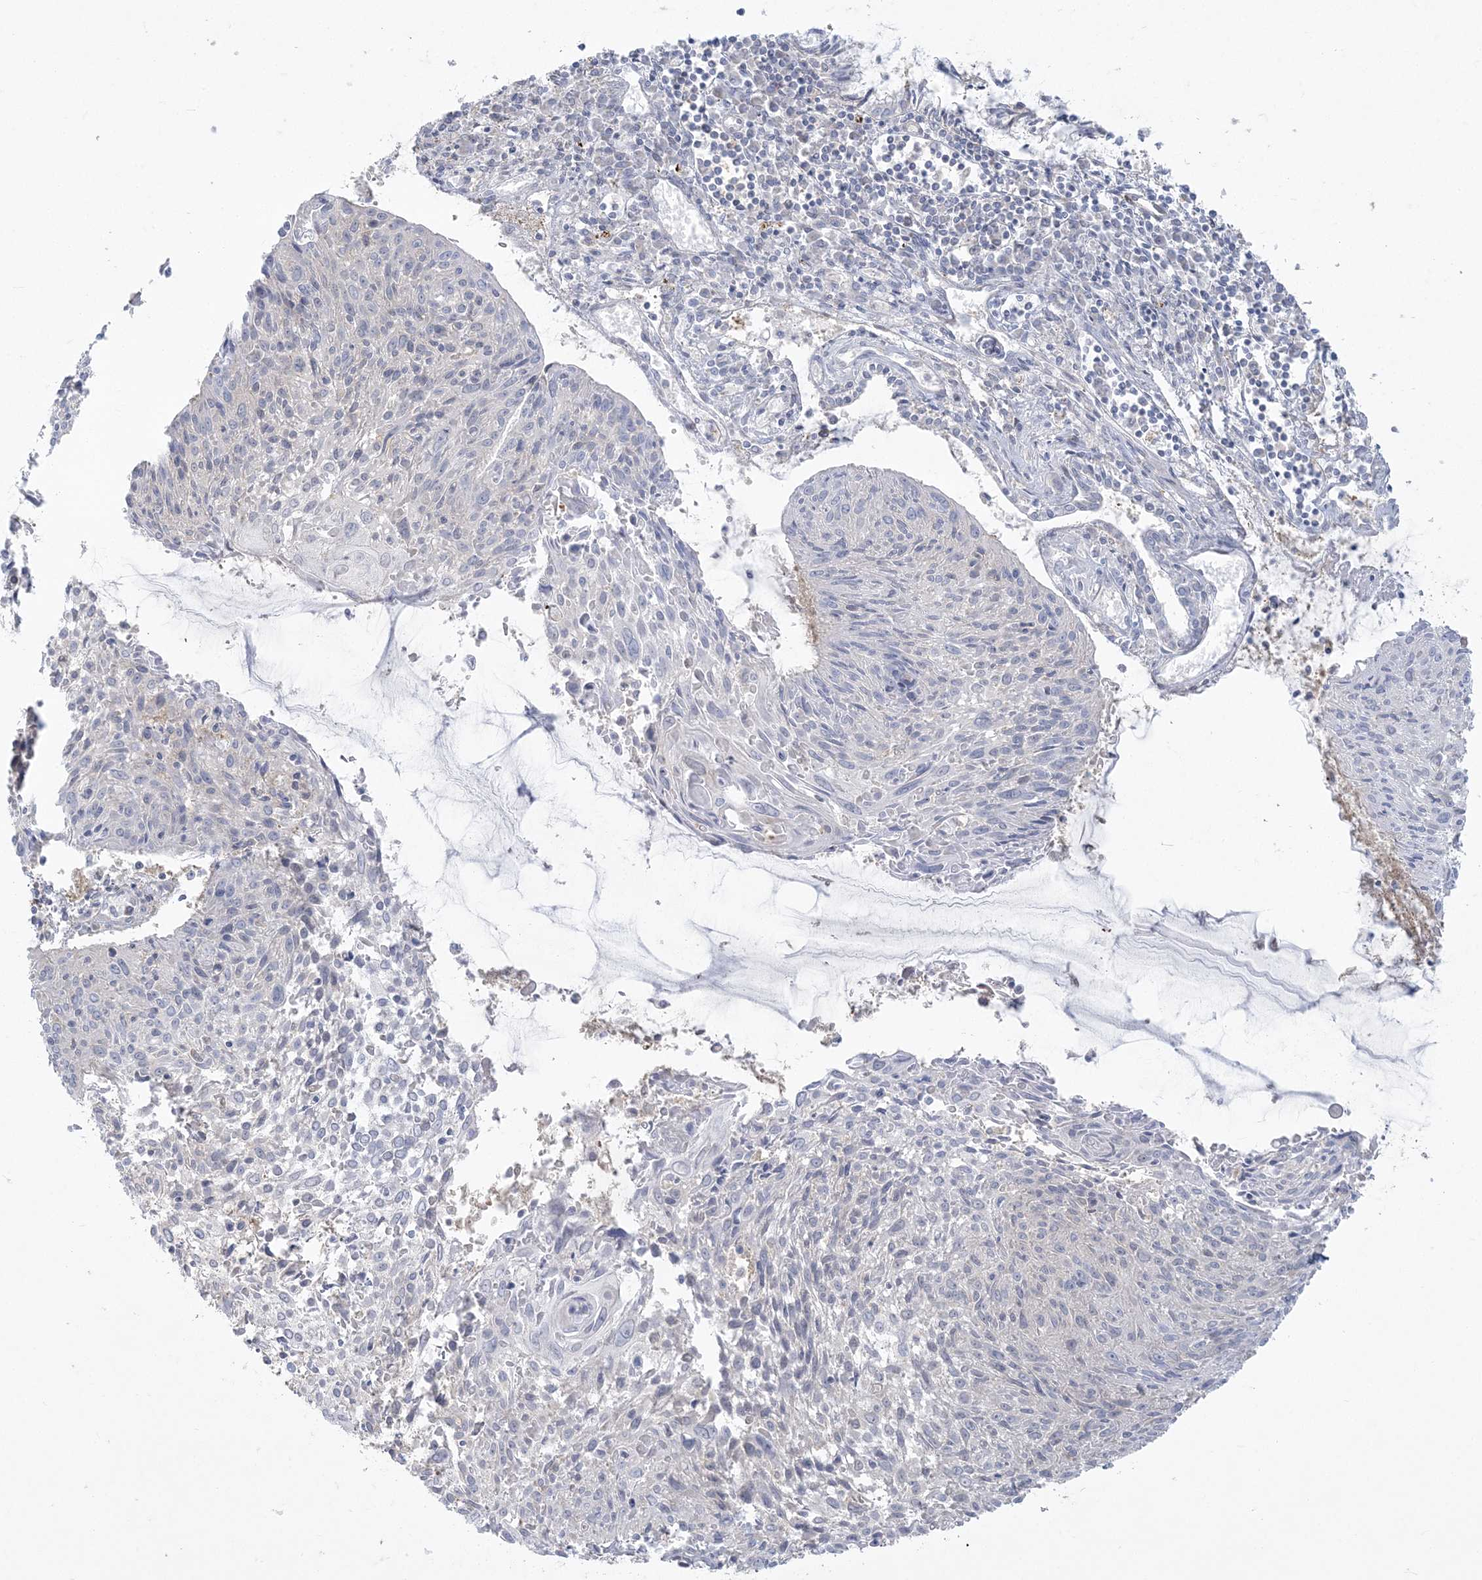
{"staining": {"intensity": "negative", "quantity": "none", "location": "none"}, "tissue": "cervical cancer", "cell_type": "Tumor cells", "image_type": "cancer", "snomed": [{"axis": "morphology", "description": "Squamous cell carcinoma, NOS"}, {"axis": "topography", "description": "Cervix"}], "caption": "Tumor cells show no significant protein positivity in cervical squamous cell carcinoma.", "gene": "ZC3H6", "patient": {"sex": "female", "age": 51}}